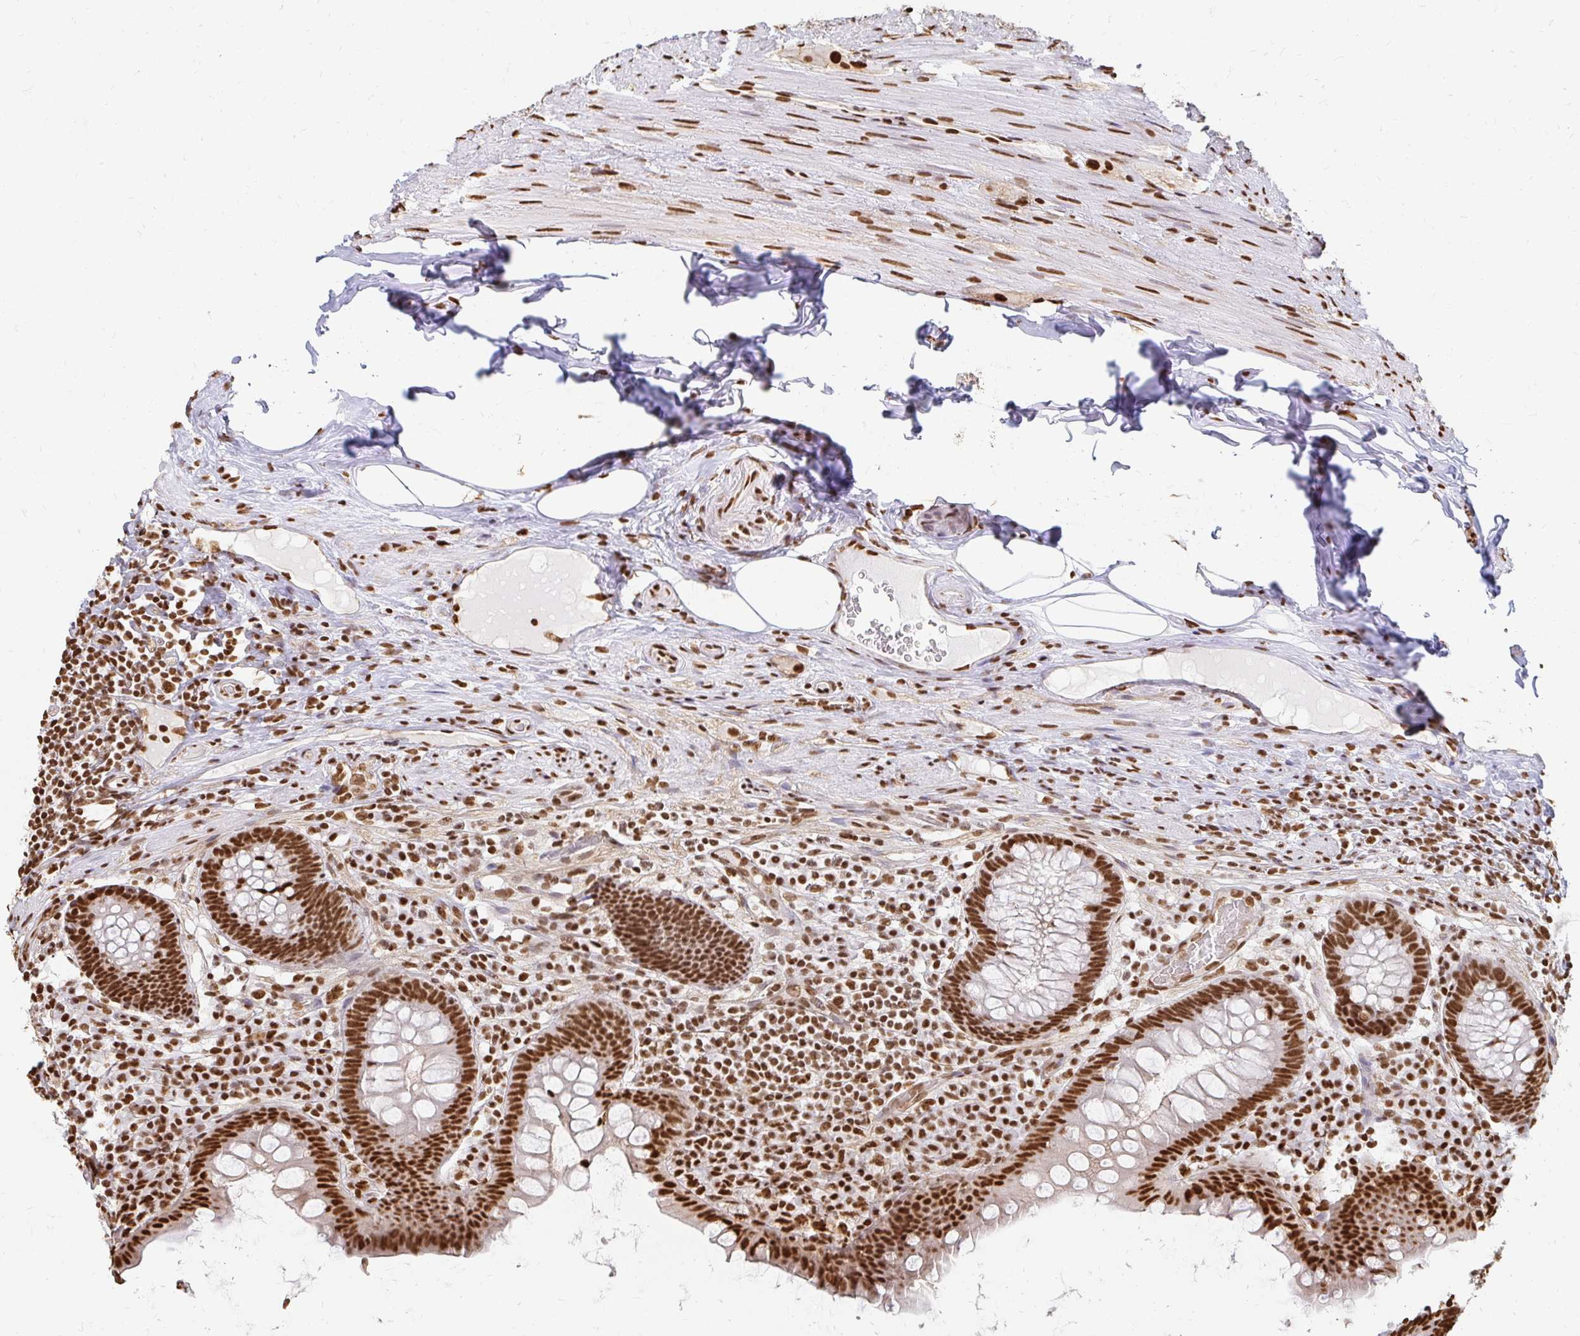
{"staining": {"intensity": "strong", "quantity": ">75%", "location": "nuclear"}, "tissue": "appendix", "cell_type": "Glandular cells", "image_type": "normal", "snomed": [{"axis": "morphology", "description": "Normal tissue, NOS"}, {"axis": "topography", "description": "Appendix"}], "caption": "IHC micrograph of benign appendix: human appendix stained using IHC reveals high levels of strong protein expression localized specifically in the nuclear of glandular cells, appearing as a nuclear brown color.", "gene": "HNRNPU", "patient": {"sex": "male", "age": 71}}